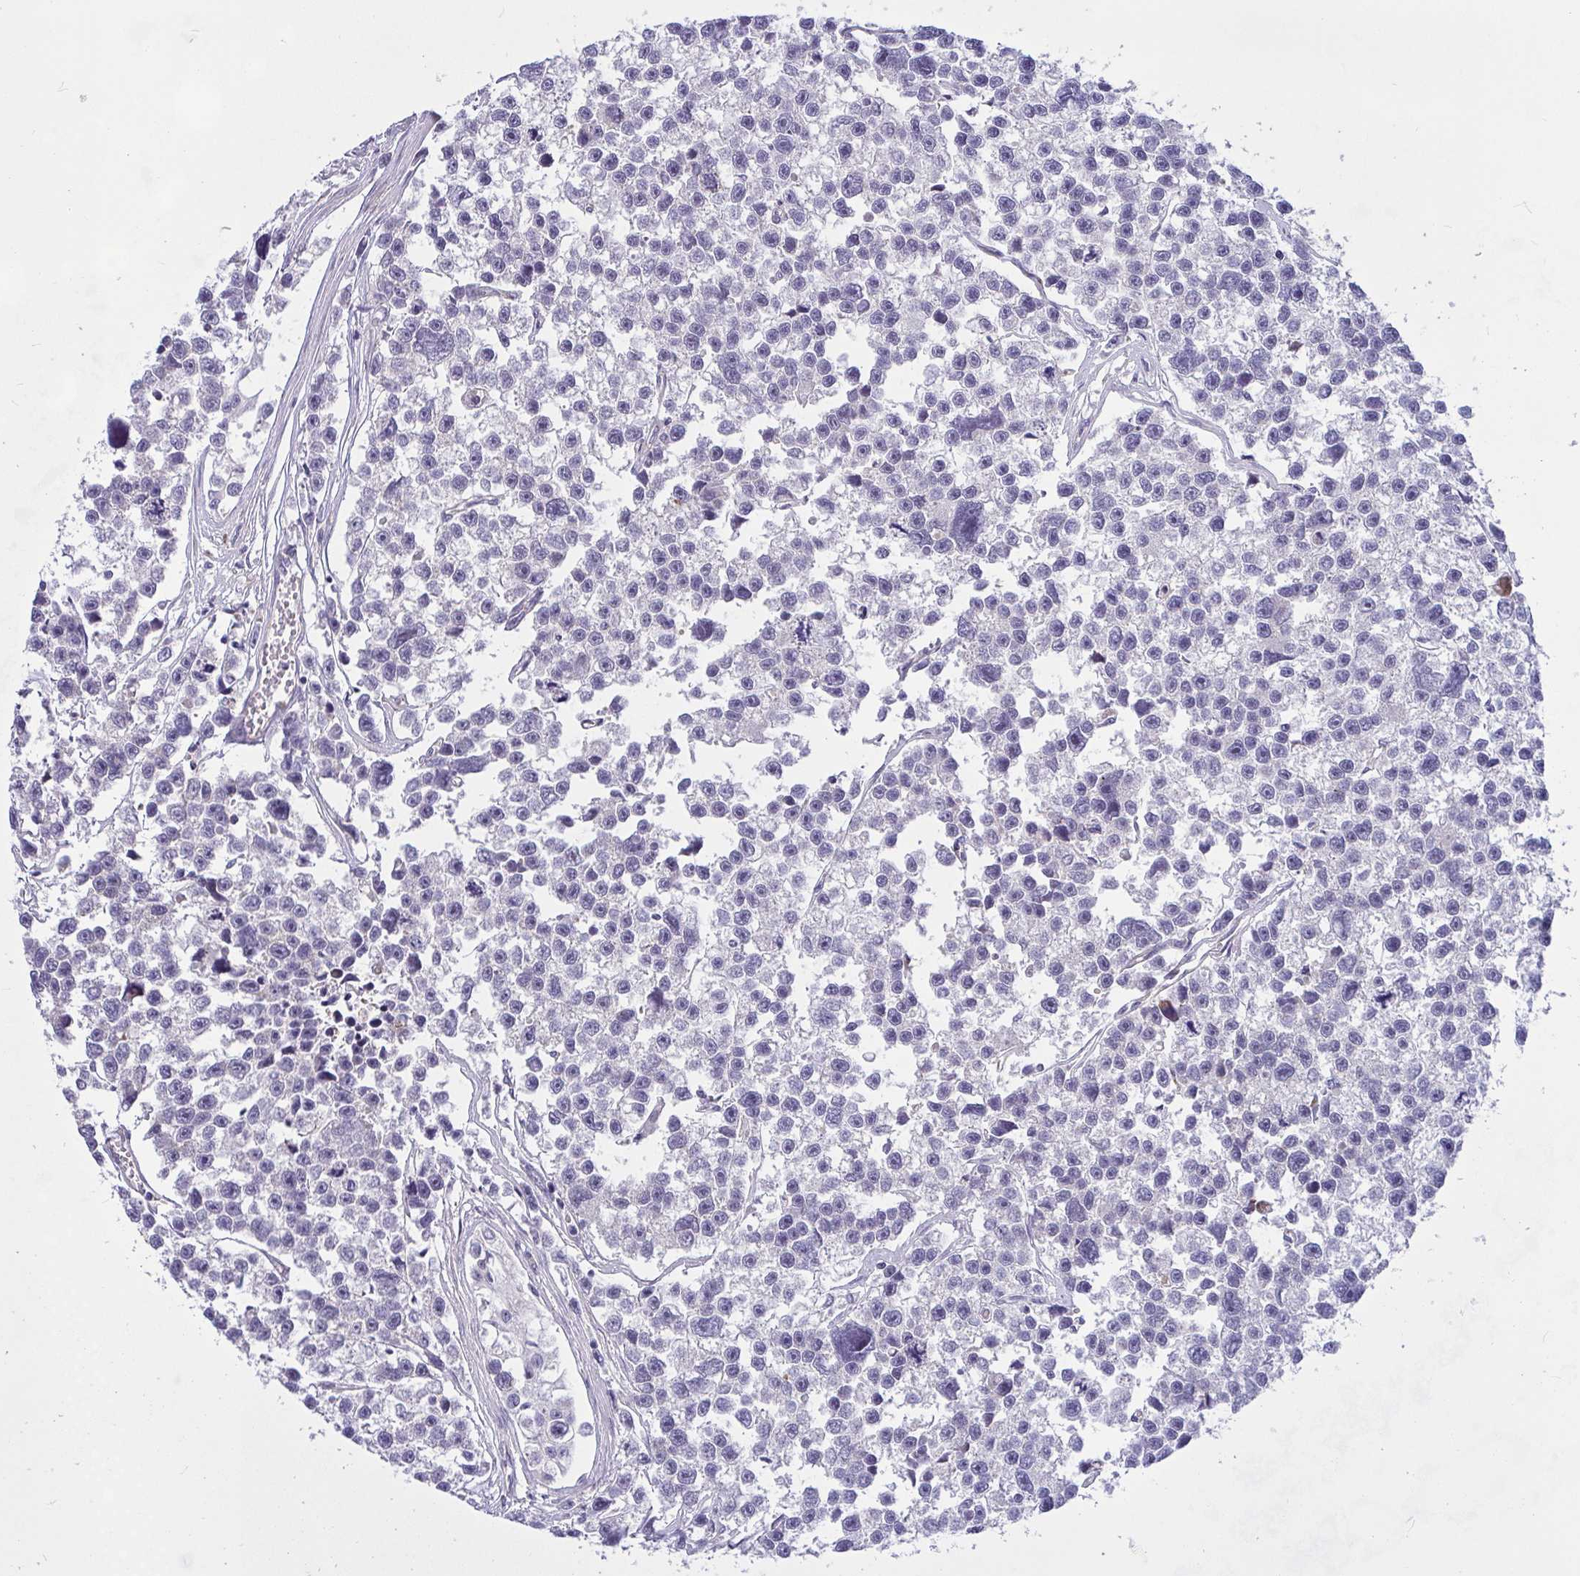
{"staining": {"intensity": "negative", "quantity": "none", "location": "none"}, "tissue": "testis cancer", "cell_type": "Tumor cells", "image_type": "cancer", "snomed": [{"axis": "morphology", "description": "Seminoma, NOS"}, {"axis": "topography", "description": "Testis"}], "caption": "There is no significant staining in tumor cells of testis cancer (seminoma).", "gene": "CEP63", "patient": {"sex": "male", "age": 26}}